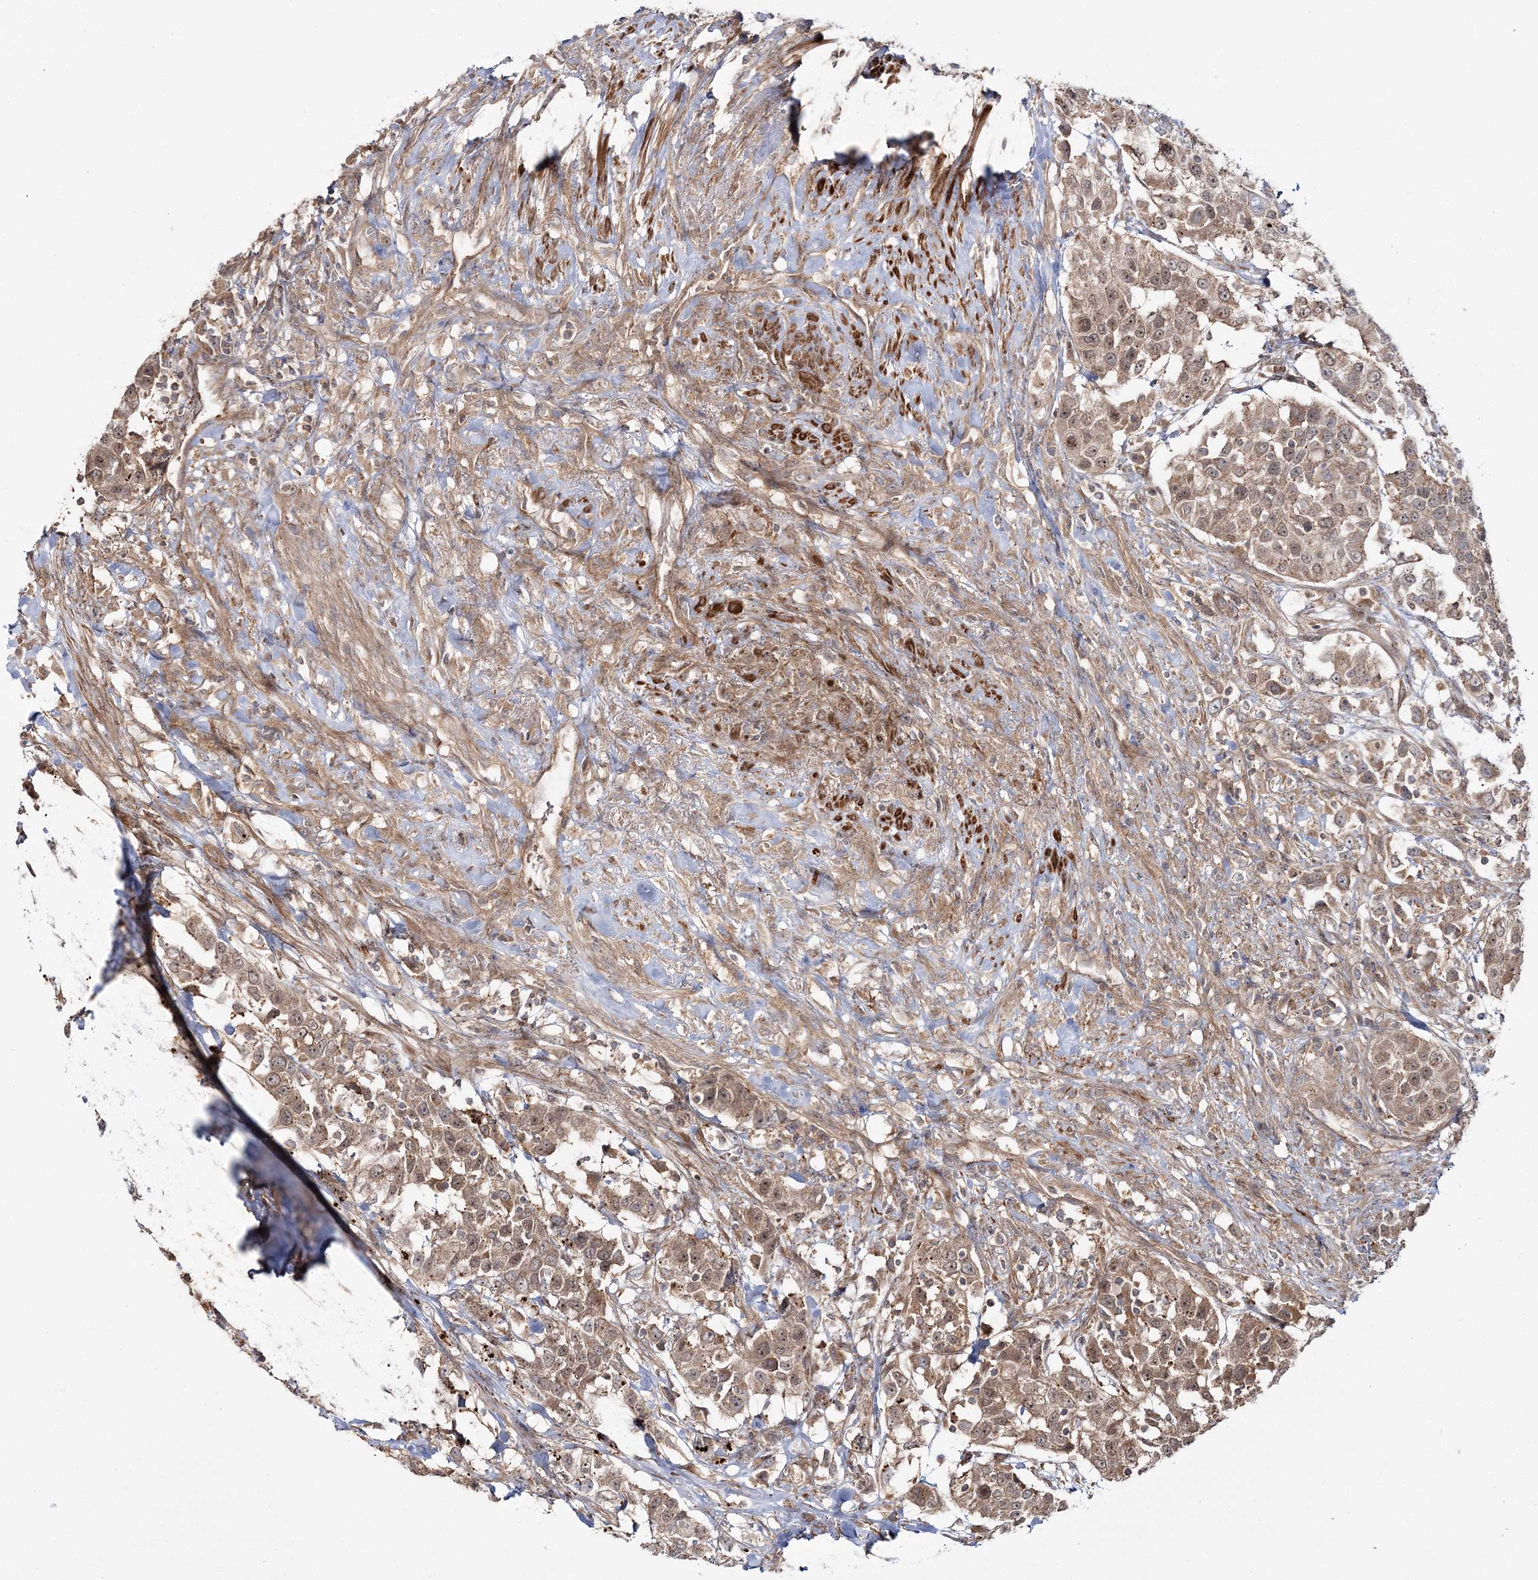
{"staining": {"intensity": "weak", "quantity": ">75%", "location": "cytoplasmic/membranous,nuclear"}, "tissue": "urothelial cancer", "cell_type": "Tumor cells", "image_type": "cancer", "snomed": [{"axis": "morphology", "description": "Urothelial carcinoma, High grade"}, {"axis": "topography", "description": "Urinary bladder"}], "caption": "Protein expression analysis of urothelial carcinoma (high-grade) displays weak cytoplasmic/membranous and nuclear staining in about >75% of tumor cells.", "gene": "MOCS2", "patient": {"sex": "female", "age": 80}}